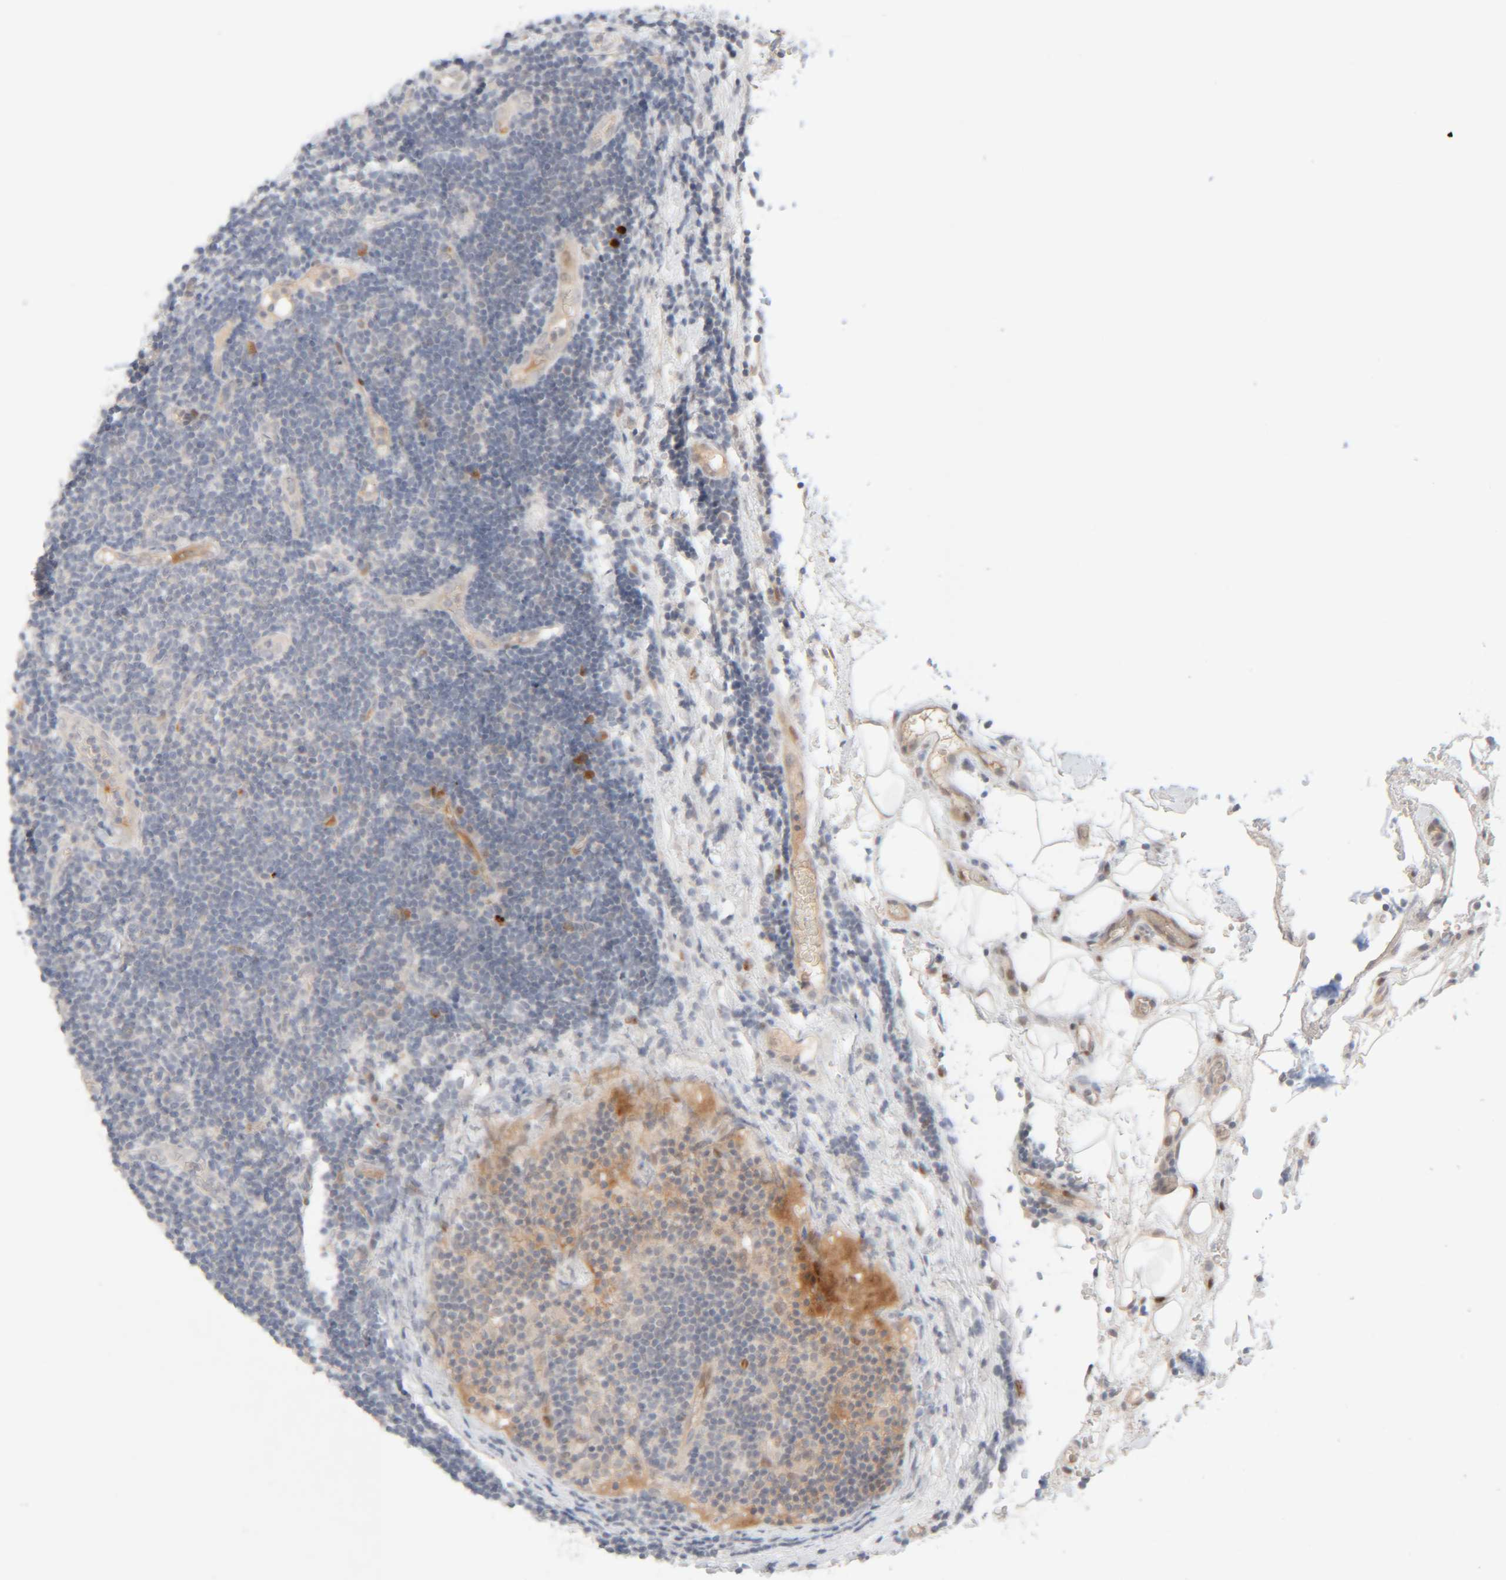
{"staining": {"intensity": "negative", "quantity": "none", "location": "none"}, "tissue": "lymphoma", "cell_type": "Tumor cells", "image_type": "cancer", "snomed": [{"axis": "morphology", "description": "Malignant lymphoma, non-Hodgkin's type, Low grade"}, {"axis": "topography", "description": "Lymph node"}], "caption": "There is no significant positivity in tumor cells of malignant lymphoma, non-Hodgkin's type (low-grade). (Brightfield microscopy of DAB (3,3'-diaminobenzidine) immunohistochemistry (IHC) at high magnification).", "gene": "CHKA", "patient": {"sex": "male", "age": 83}}